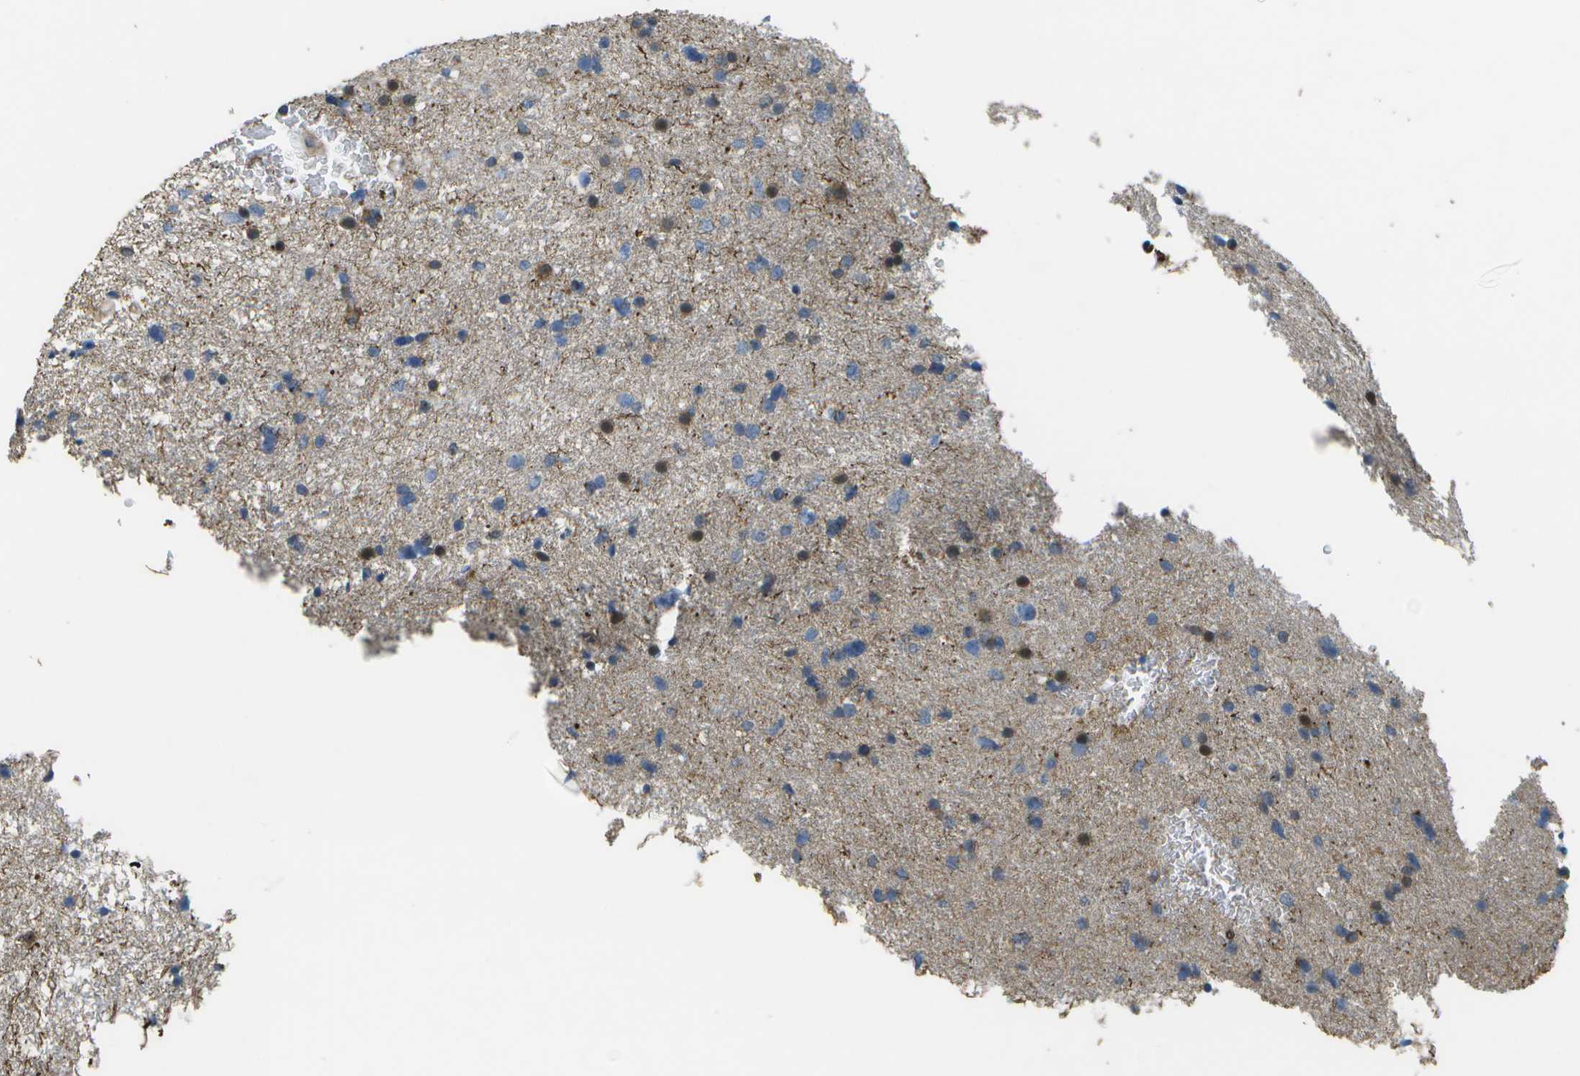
{"staining": {"intensity": "moderate", "quantity": "25%-75%", "location": "cytoplasmic/membranous"}, "tissue": "glioma", "cell_type": "Tumor cells", "image_type": "cancer", "snomed": [{"axis": "morphology", "description": "Glioma, malignant, Low grade"}, {"axis": "topography", "description": "Brain"}], "caption": "Glioma stained for a protein displays moderate cytoplasmic/membranous positivity in tumor cells. The staining is performed using DAB brown chromogen to label protein expression. The nuclei are counter-stained blue using hematoxylin.", "gene": "P3H1", "patient": {"sex": "female", "age": 37}}